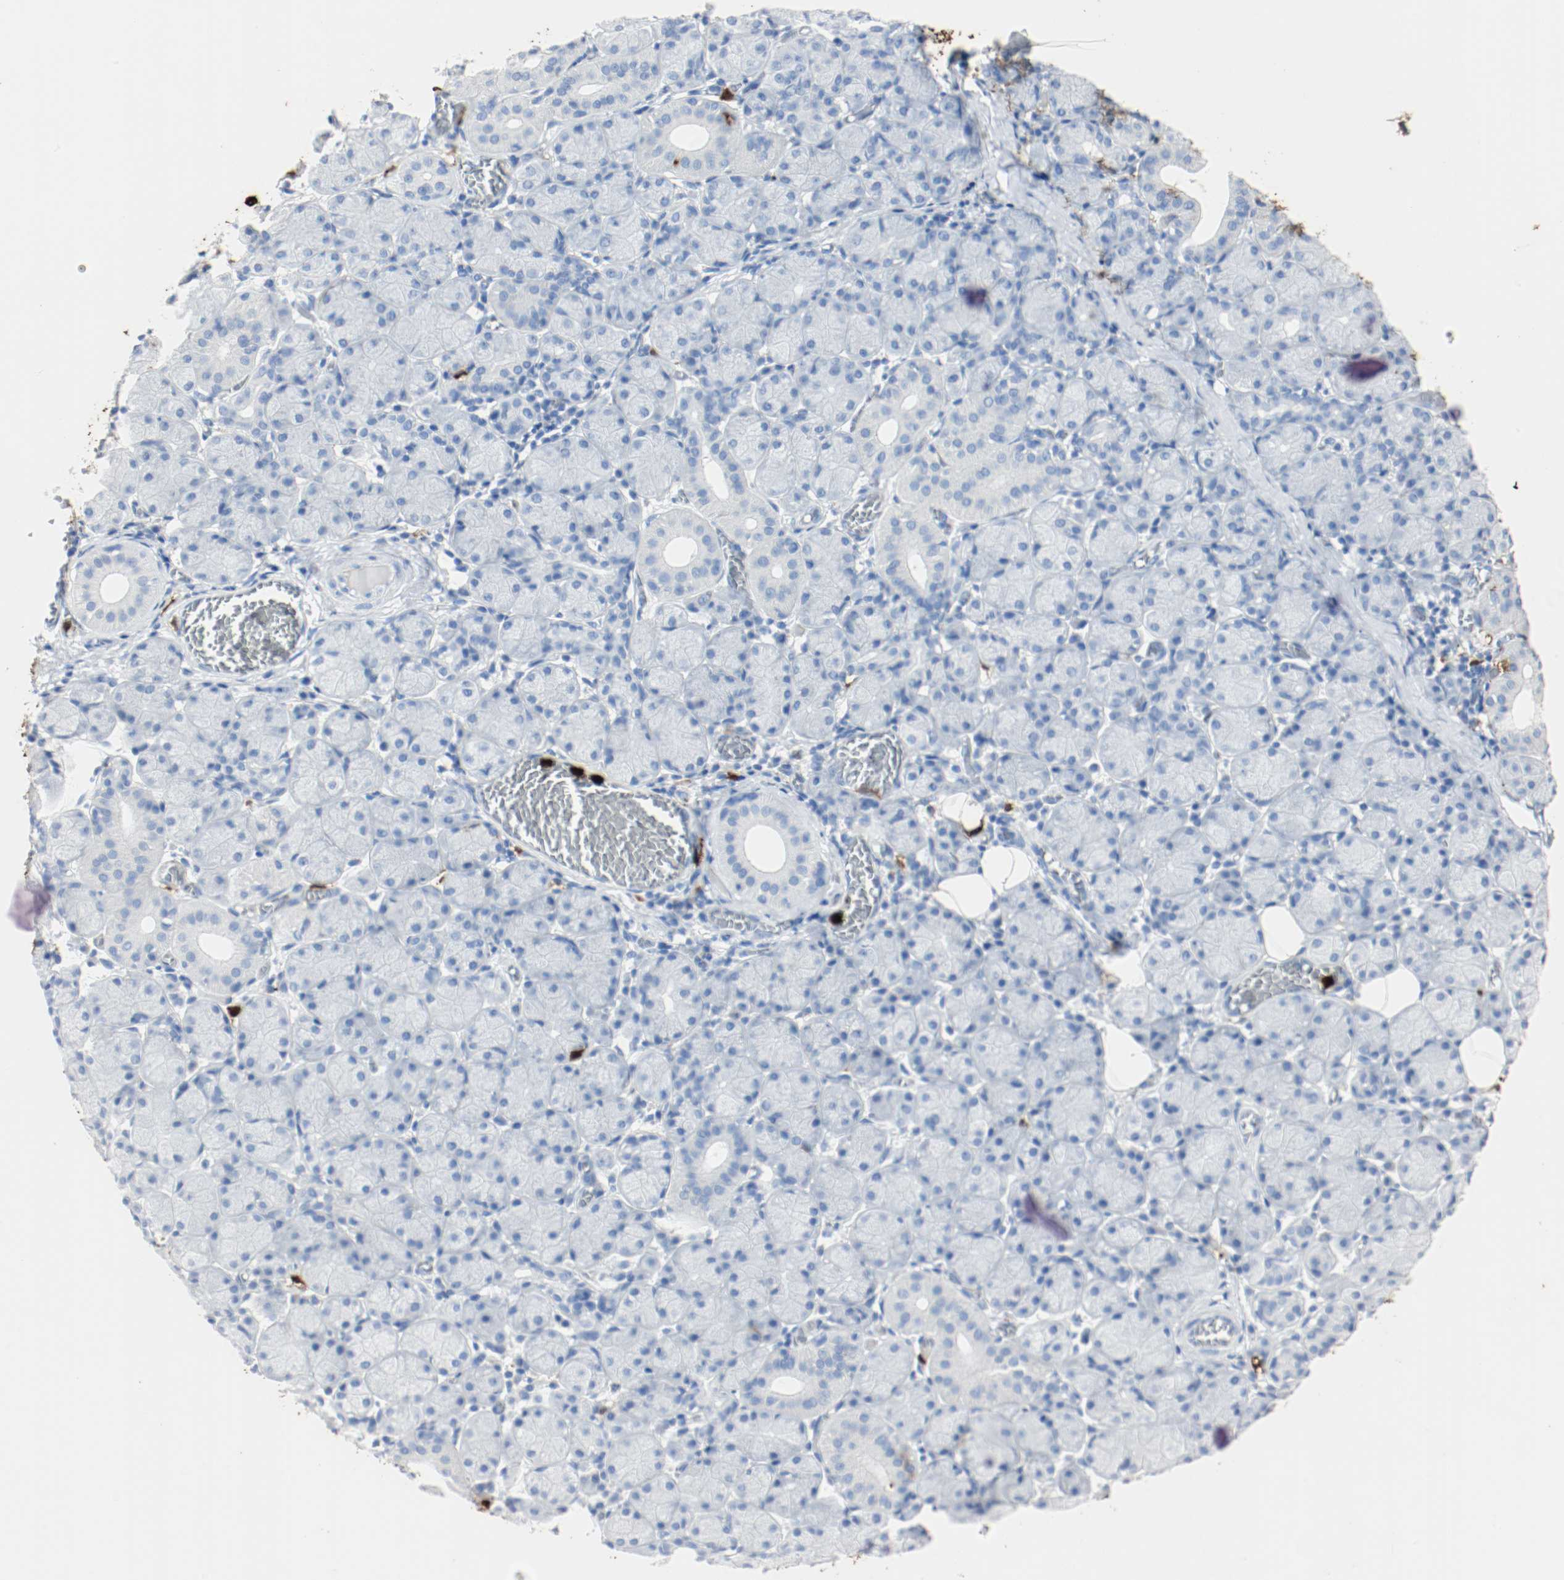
{"staining": {"intensity": "negative", "quantity": "none", "location": "none"}, "tissue": "salivary gland", "cell_type": "Glandular cells", "image_type": "normal", "snomed": [{"axis": "morphology", "description": "Normal tissue, NOS"}, {"axis": "topography", "description": "Salivary gland"}], "caption": "Image shows no significant protein positivity in glandular cells of normal salivary gland. (DAB (3,3'-diaminobenzidine) IHC with hematoxylin counter stain).", "gene": "S100A9", "patient": {"sex": "female", "age": 24}}